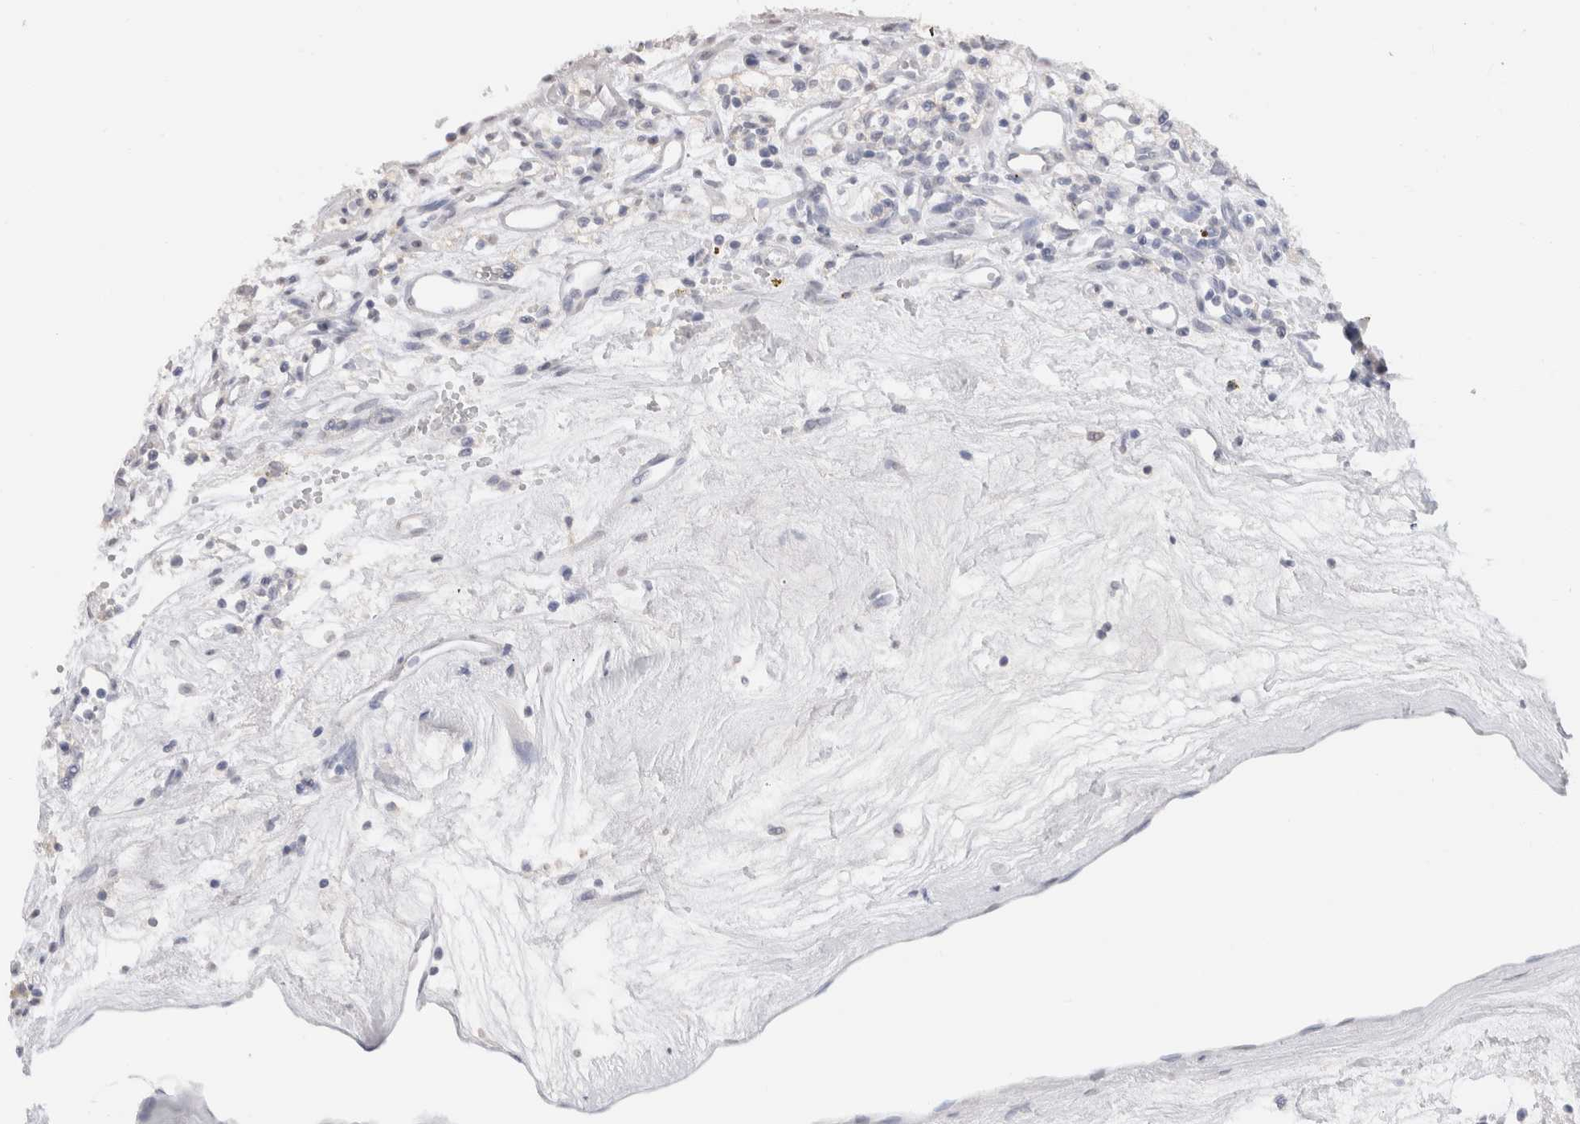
{"staining": {"intensity": "negative", "quantity": "none", "location": "none"}, "tissue": "renal cancer", "cell_type": "Tumor cells", "image_type": "cancer", "snomed": [{"axis": "morphology", "description": "Adenocarcinoma, NOS"}, {"axis": "topography", "description": "Kidney"}], "caption": "A histopathology image of human renal cancer (adenocarcinoma) is negative for staining in tumor cells.", "gene": "LAMP3", "patient": {"sex": "male", "age": 59}}